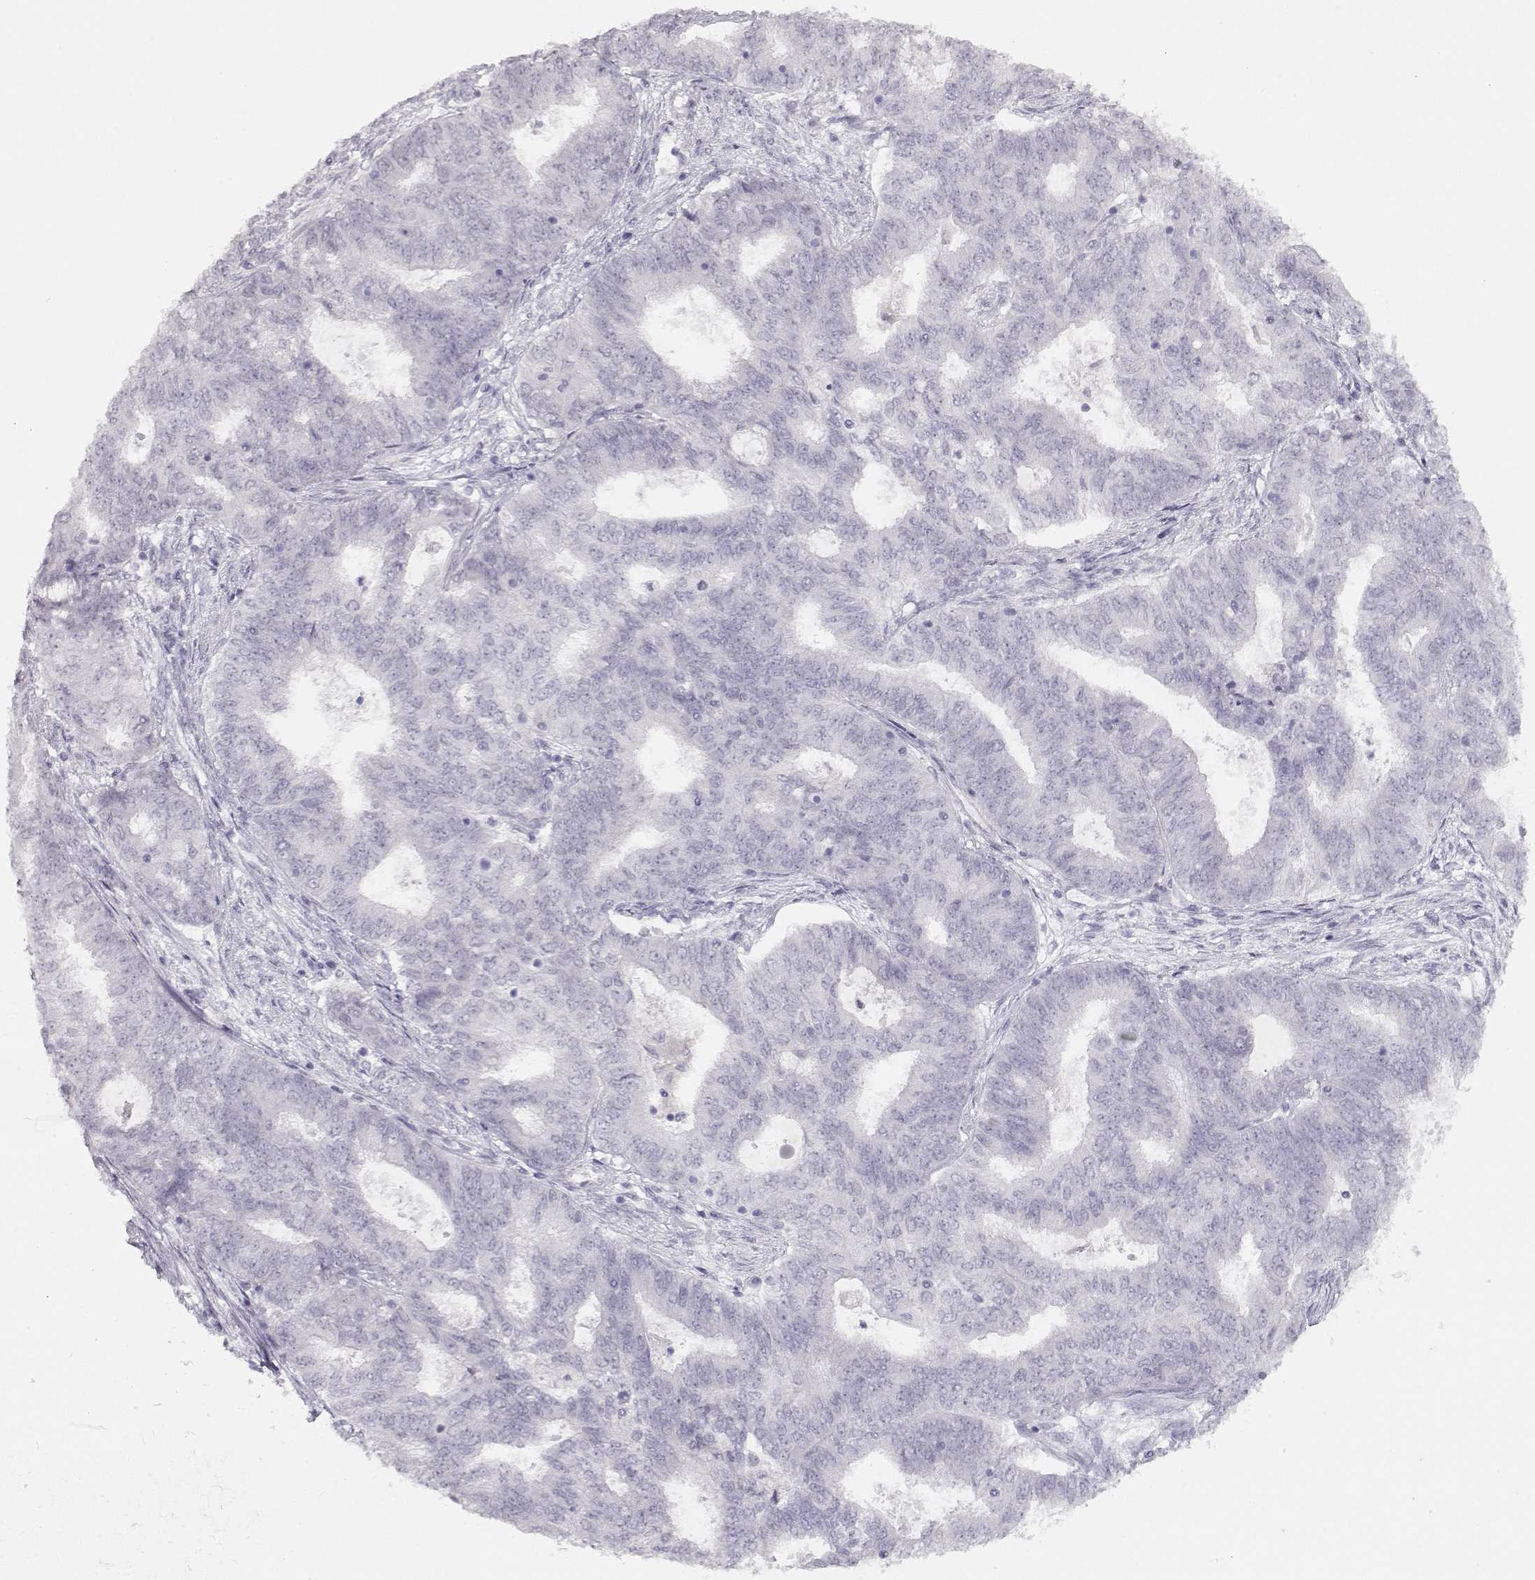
{"staining": {"intensity": "negative", "quantity": "none", "location": "none"}, "tissue": "endometrial cancer", "cell_type": "Tumor cells", "image_type": "cancer", "snomed": [{"axis": "morphology", "description": "Adenocarcinoma, NOS"}, {"axis": "topography", "description": "Endometrium"}], "caption": "The photomicrograph reveals no significant expression in tumor cells of endometrial cancer (adenocarcinoma). (Stains: DAB IHC with hematoxylin counter stain, Microscopy: brightfield microscopy at high magnification).", "gene": "IMPG1", "patient": {"sex": "female", "age": 62}}